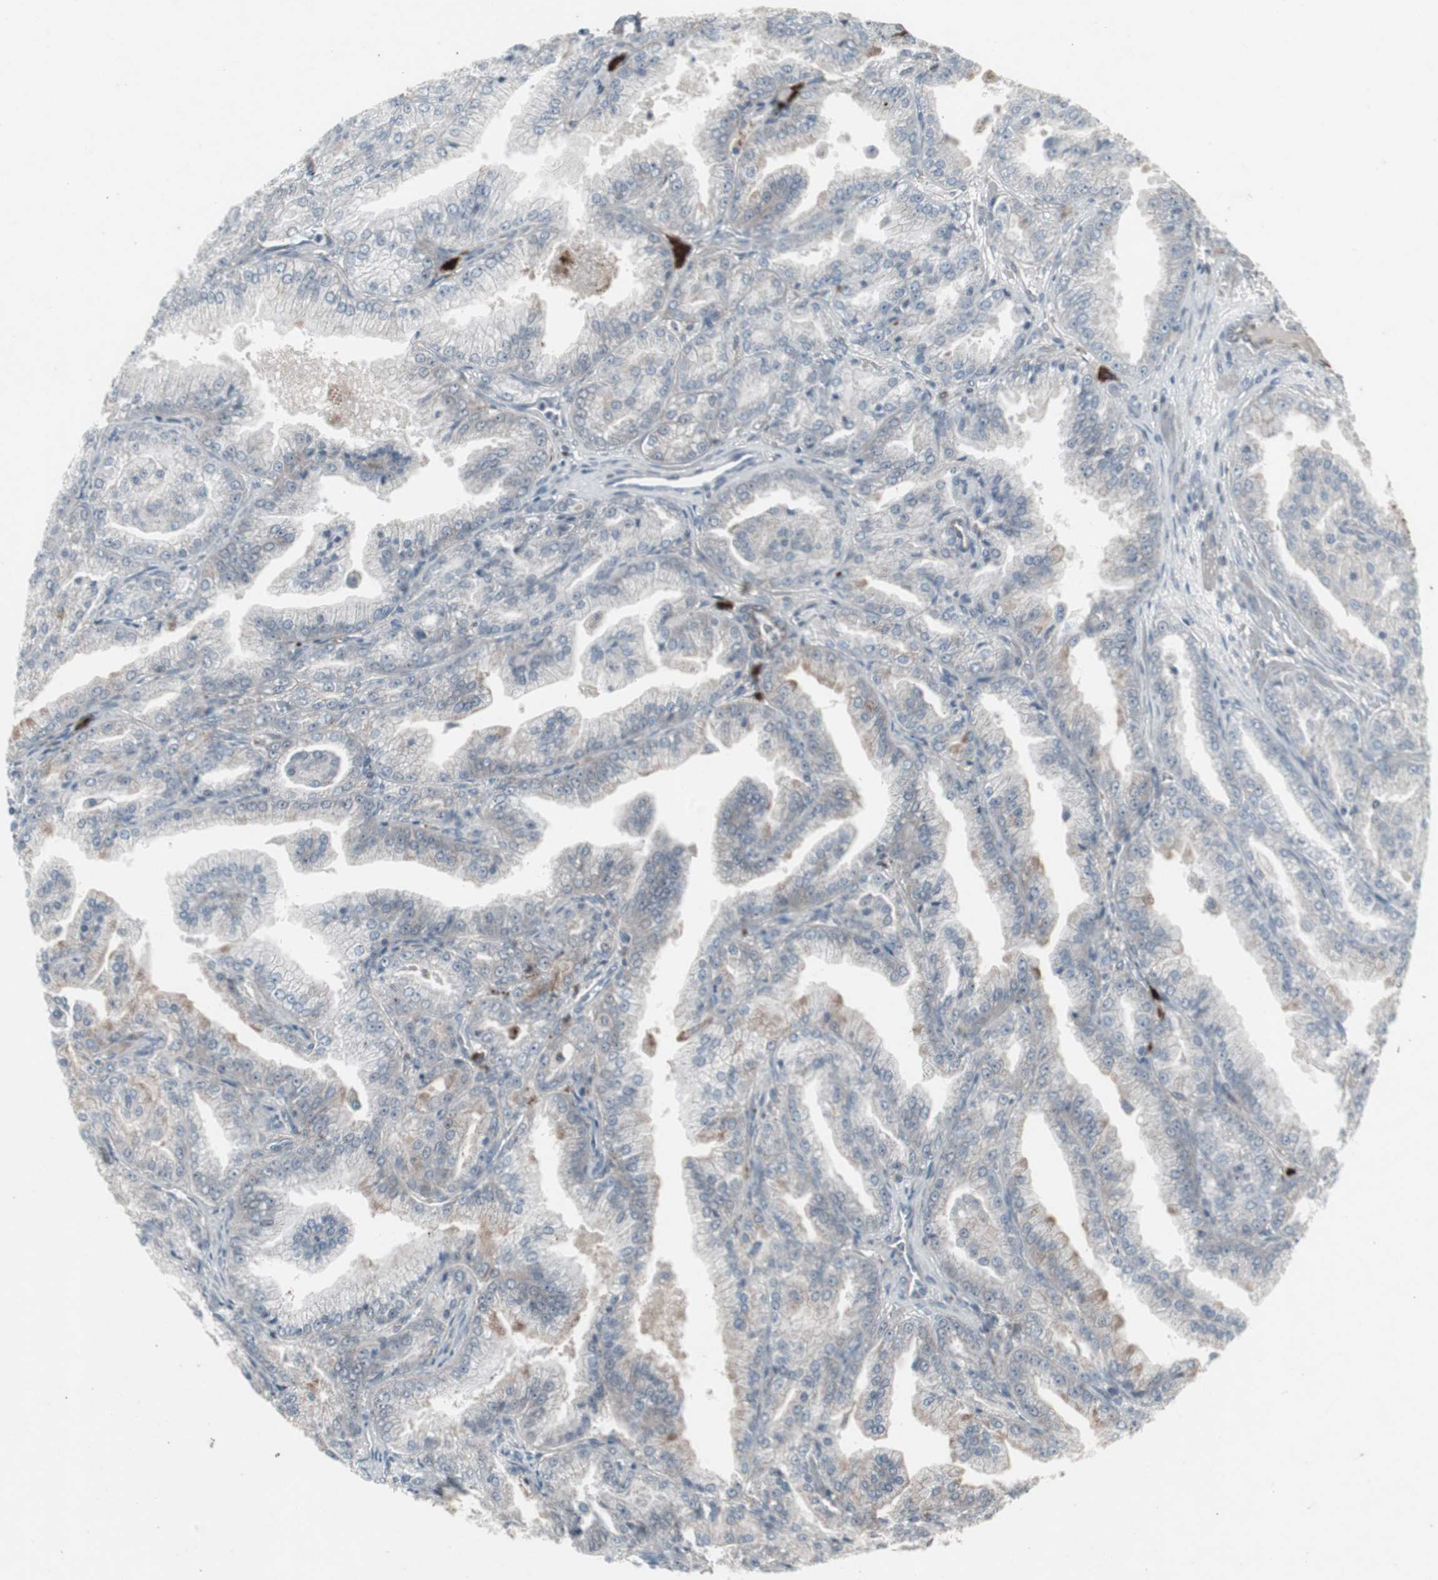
{"staining": {"intensity": "negative", "quantity": "none", "location": "none"}, "tissue": "prostate cancer", "cell_type": "Tumor cells", "image_type": "cancer", "snomed": [{"axis": "morphology", "description": "Adenocarcinoma, High grade"}, {"axis": "topography", "description": "Prostate"}], "caption": "Protein analysis of prostate high-grade adenocarcinoma shows no significant positivity in tumor cells.", "gene": "SSTR2", "patient": {"sex": "male", "age": 61}}